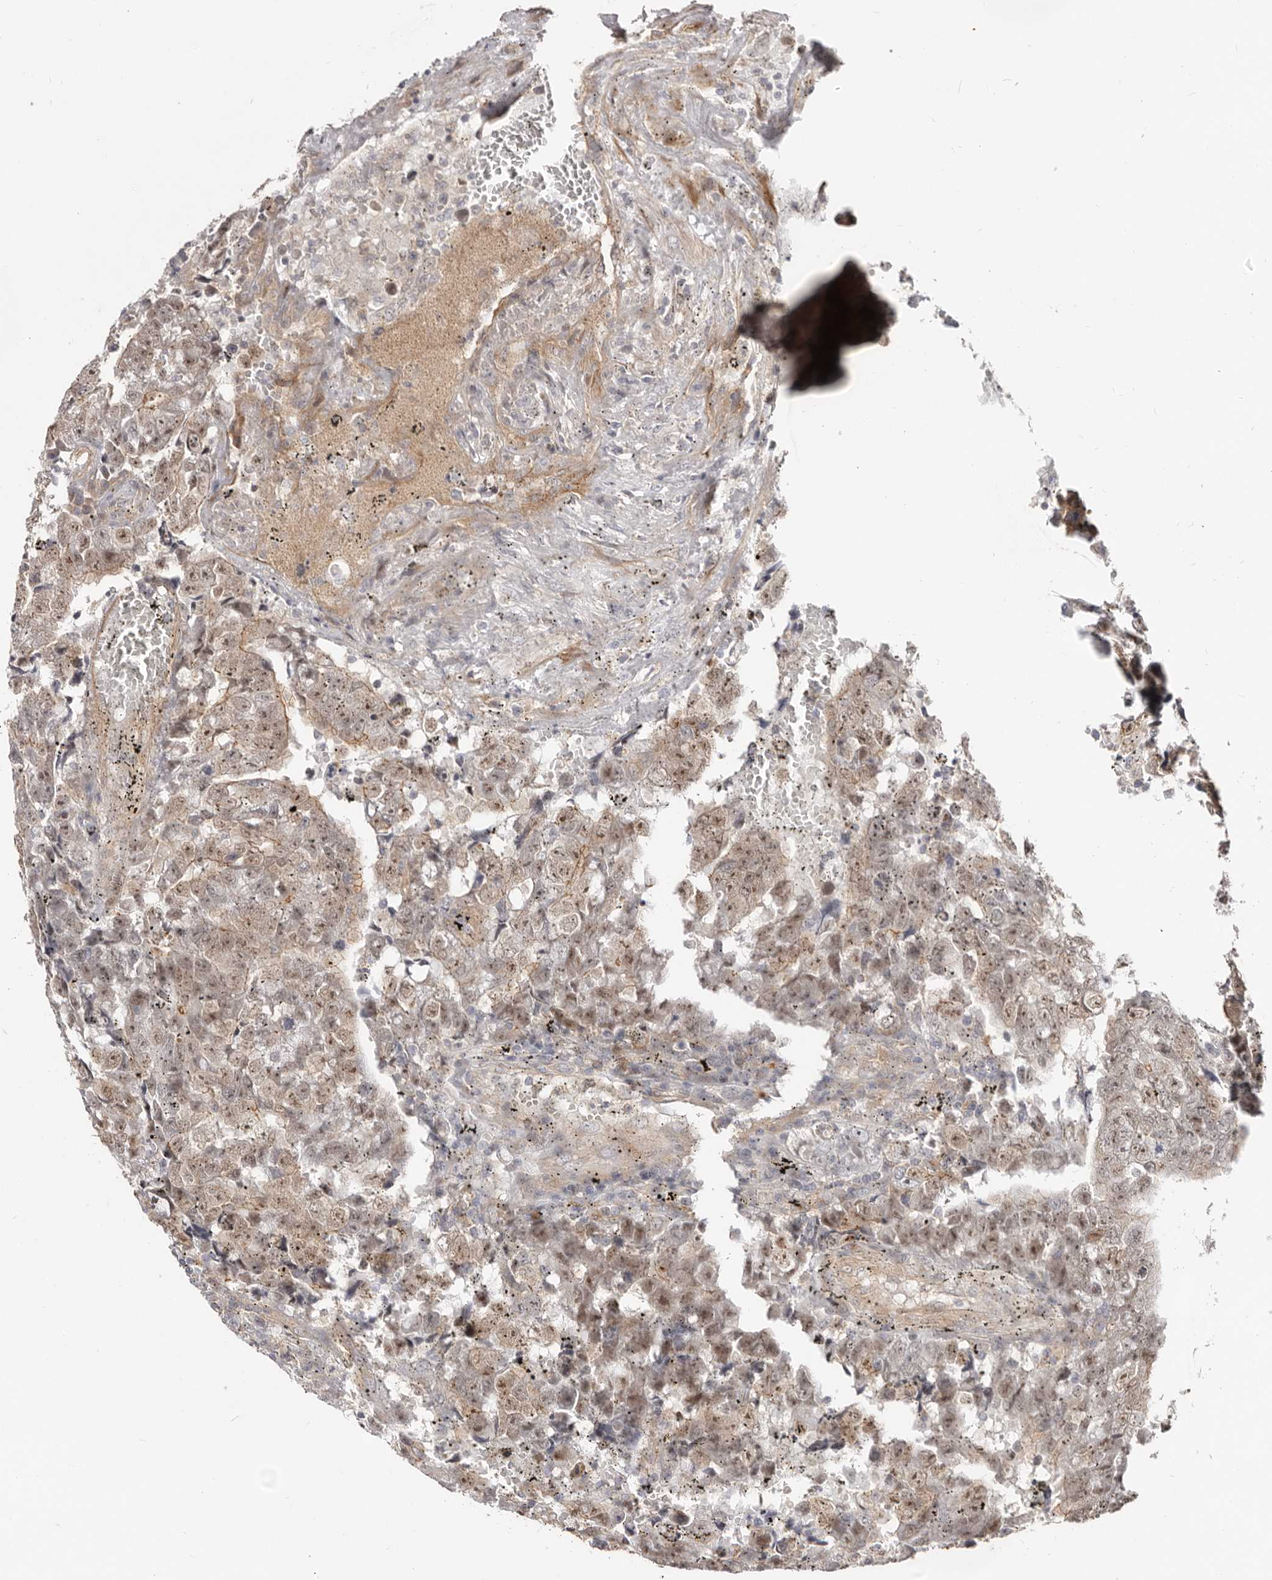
{"staining": {"intensity": "moderate", "quantity": ">75%", "location": "cytoplasmic/membranous,nuclear"}, "tissue": "testis cancer", "cell_type": "Tumor cells", "image_type": "cancer", "snomed": [{"axis": "morphology", "description": "Carcinoma, Embryonal, NOS"}, {"axis": "topography", "description": "Testis"}], "caption": "Protein expression analysis of embryonal carcinoma (testis) demonstrates moderate cytoplasmic/membranous and nuclear staining in approximately >75% of tumor cells. Nuclei are stained in blue.", "gene": "GPATCH4", "patient": {"sex": "male", "age": 25}}